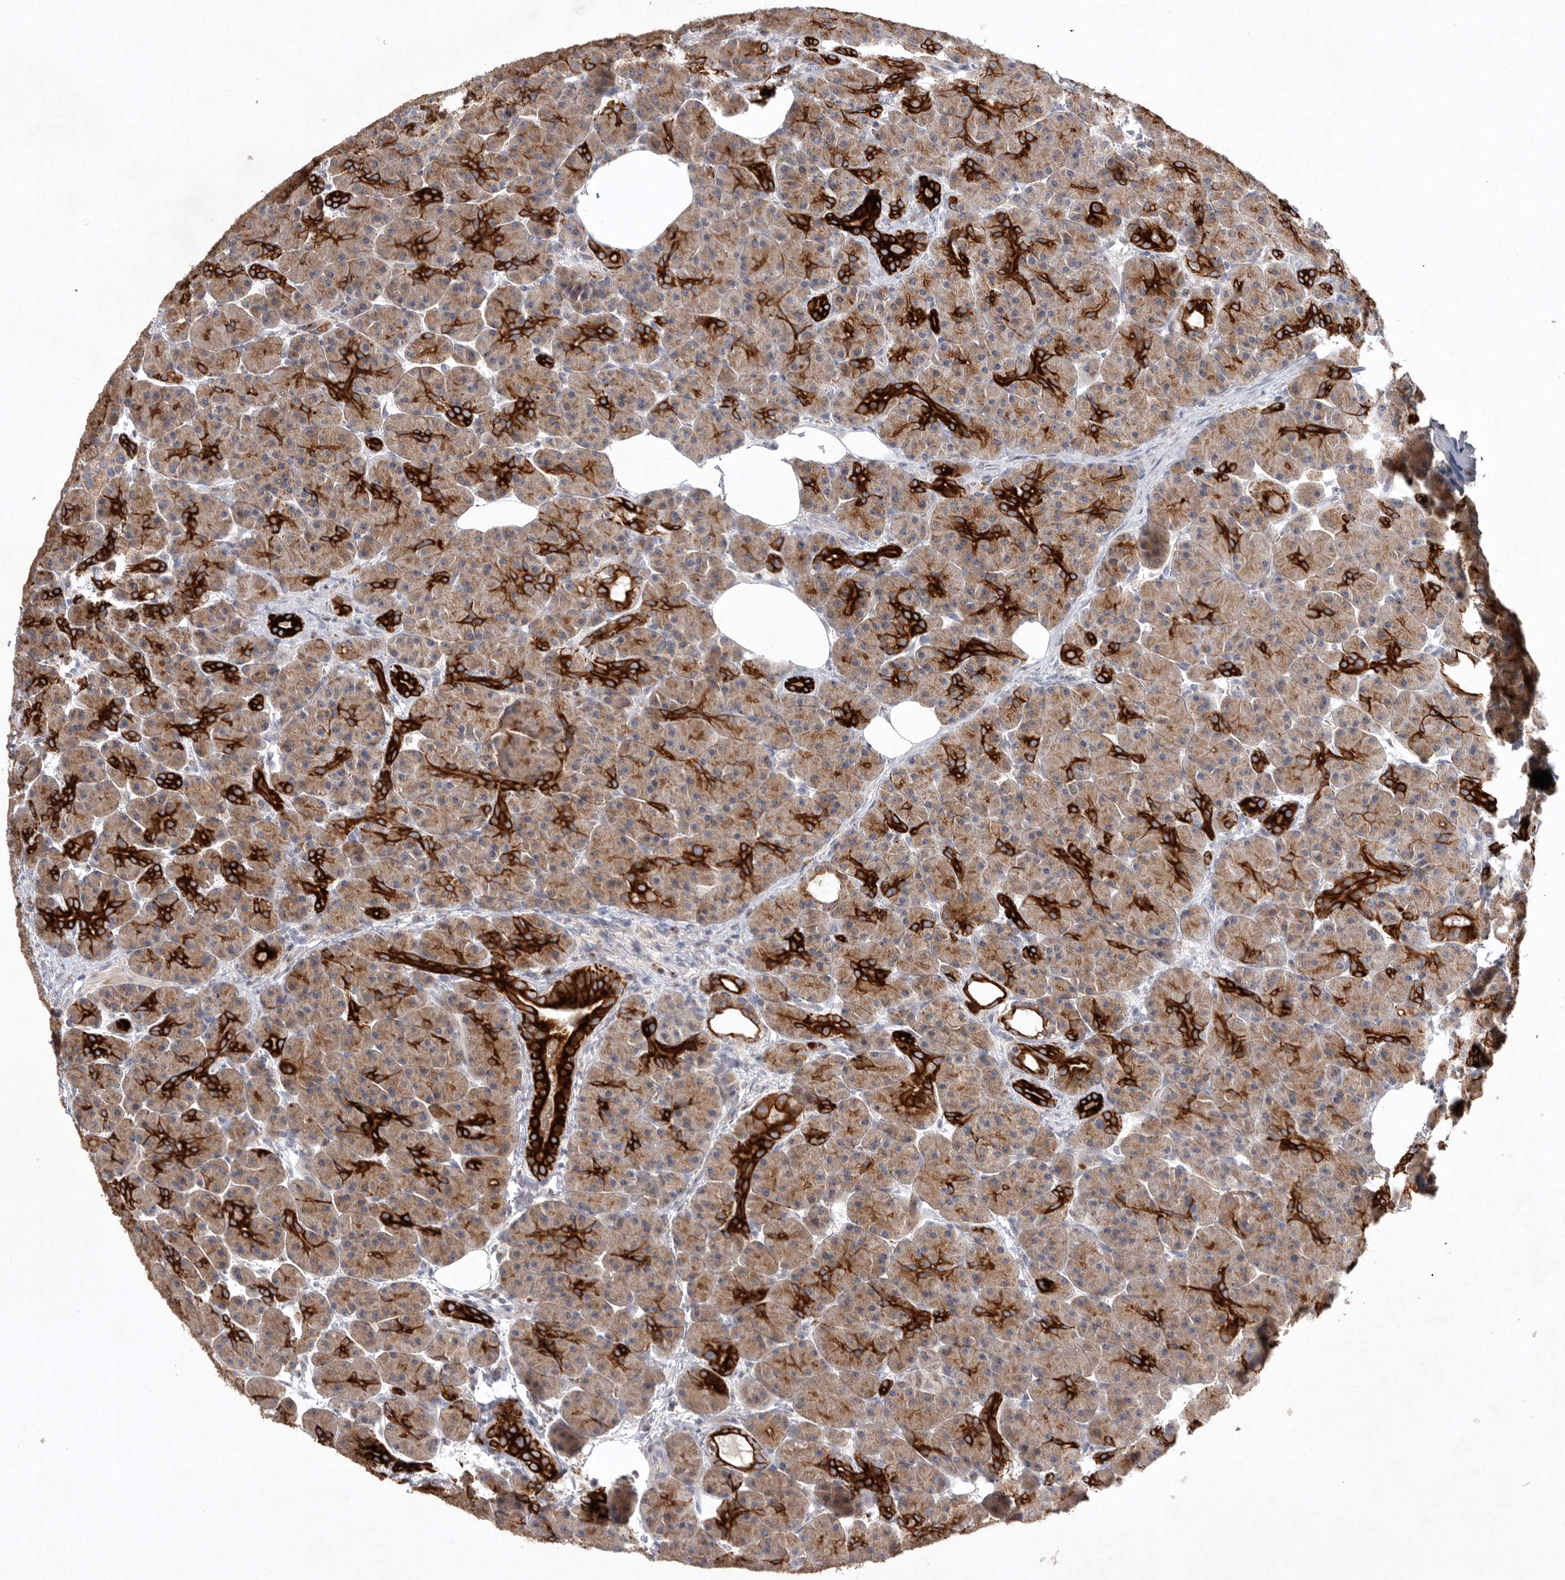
{"staining": {"intensity": "strong", "quantity": "25%-75%", "location": "cytoplasmic/membranous"}, "tissue": "pancreas", "cell_type": "Exocrine glandular cells", "image_type": "normal", "snomed": [{"axis": "morphology", "description": "Normal tissue, NOS"}, {"axis": "topography", "description": "Pancreas"}], "caption": "A micrograph showing strong cytoplasmic/membranous expression in approximately 25%-75% of exocrine glandular cells in benign pancreas, as visualized by brown immunohistochemical staining.", "gene": "TNFSF14", "patient": {"sex": "male", "age": 63}}